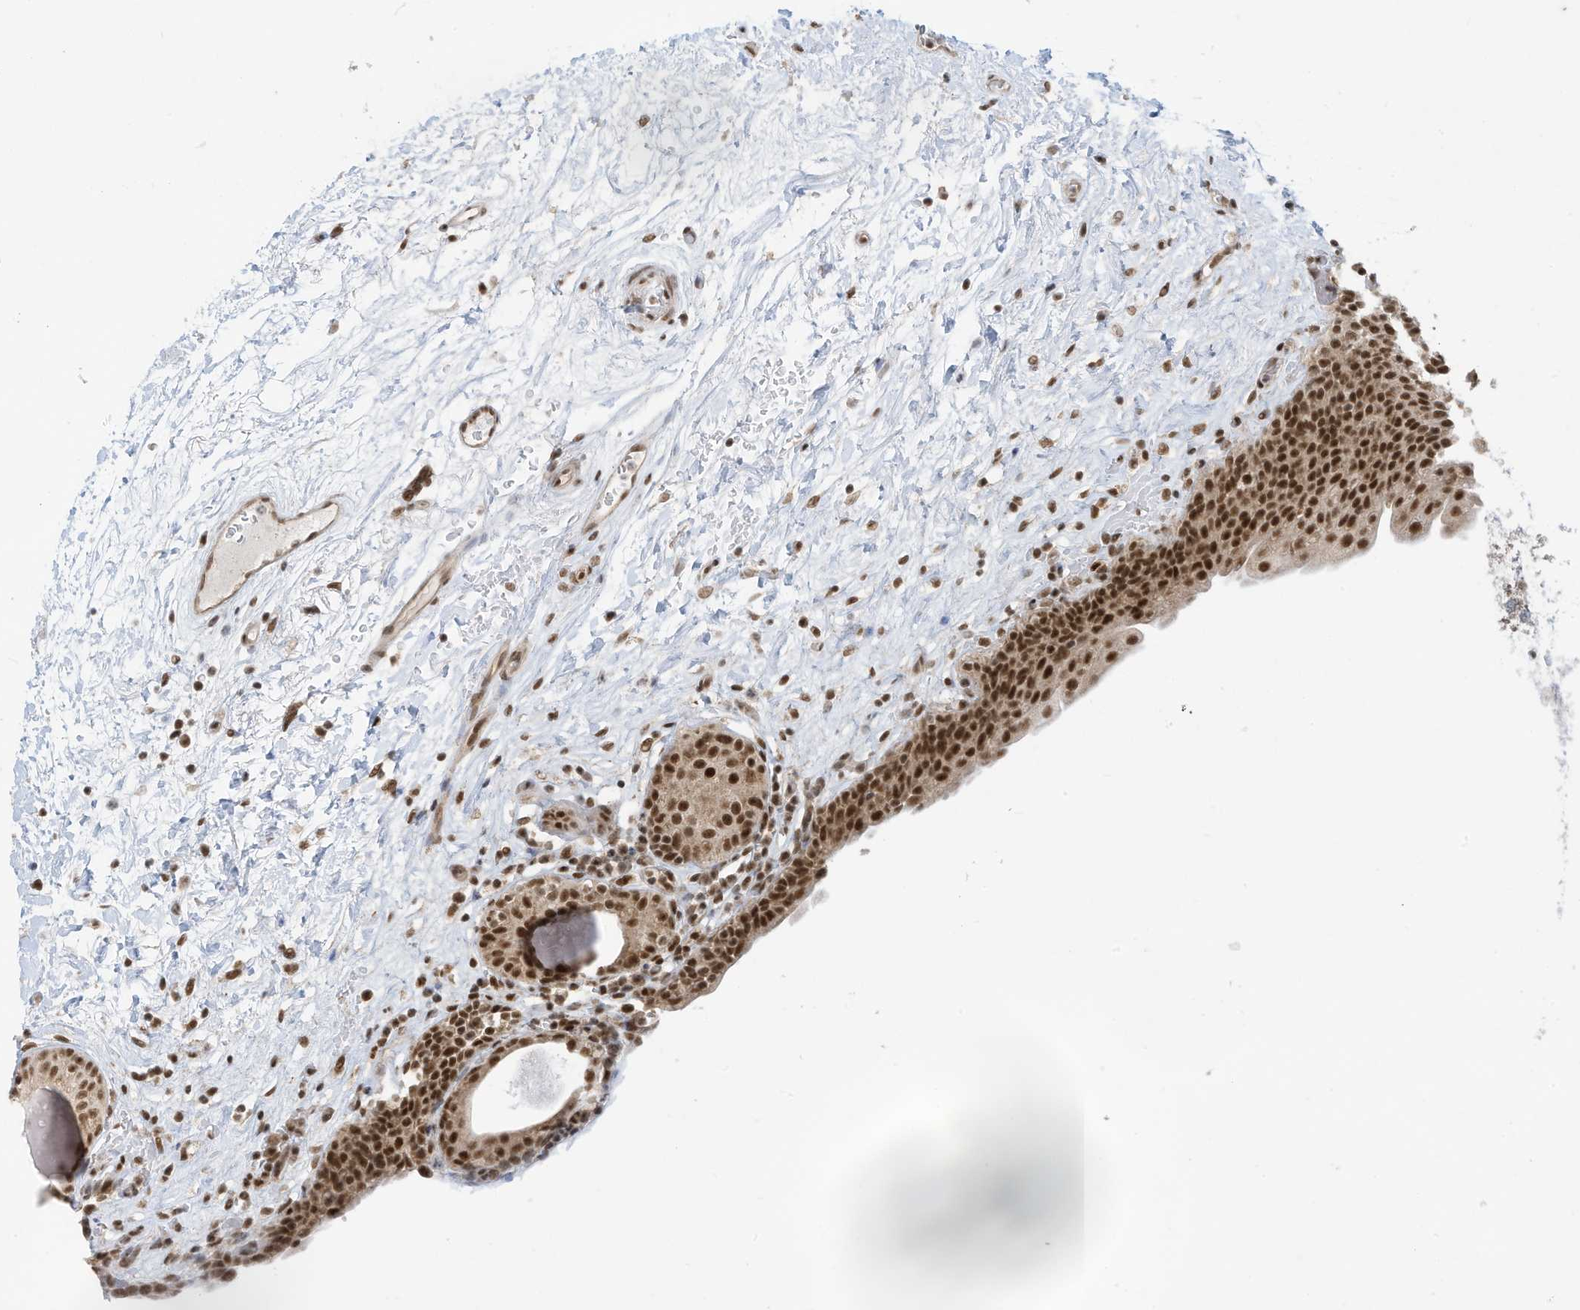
{"staining": {"intensity": "strong", "quantity": ">75%", "location": "cytoplasmic/membranous,nuclear"}, "tissue": "urinary bladder", "cell_type": "Urothelial cells", "image_type": "normal", "snomed": [{"axis": "morphology", "description": "Normal tissue, NOS"}, {"axis": "topography", "description": "Urinary bladder"}], "caption": "Urinary bladder stained for a protein (brown) reveals strong cytoplasmic/membranous,nuclear positive positivity in about >75% of urothelial cells.", "gene": "AURKAIP1", "patient": {"sex": "male", "age": 83}}